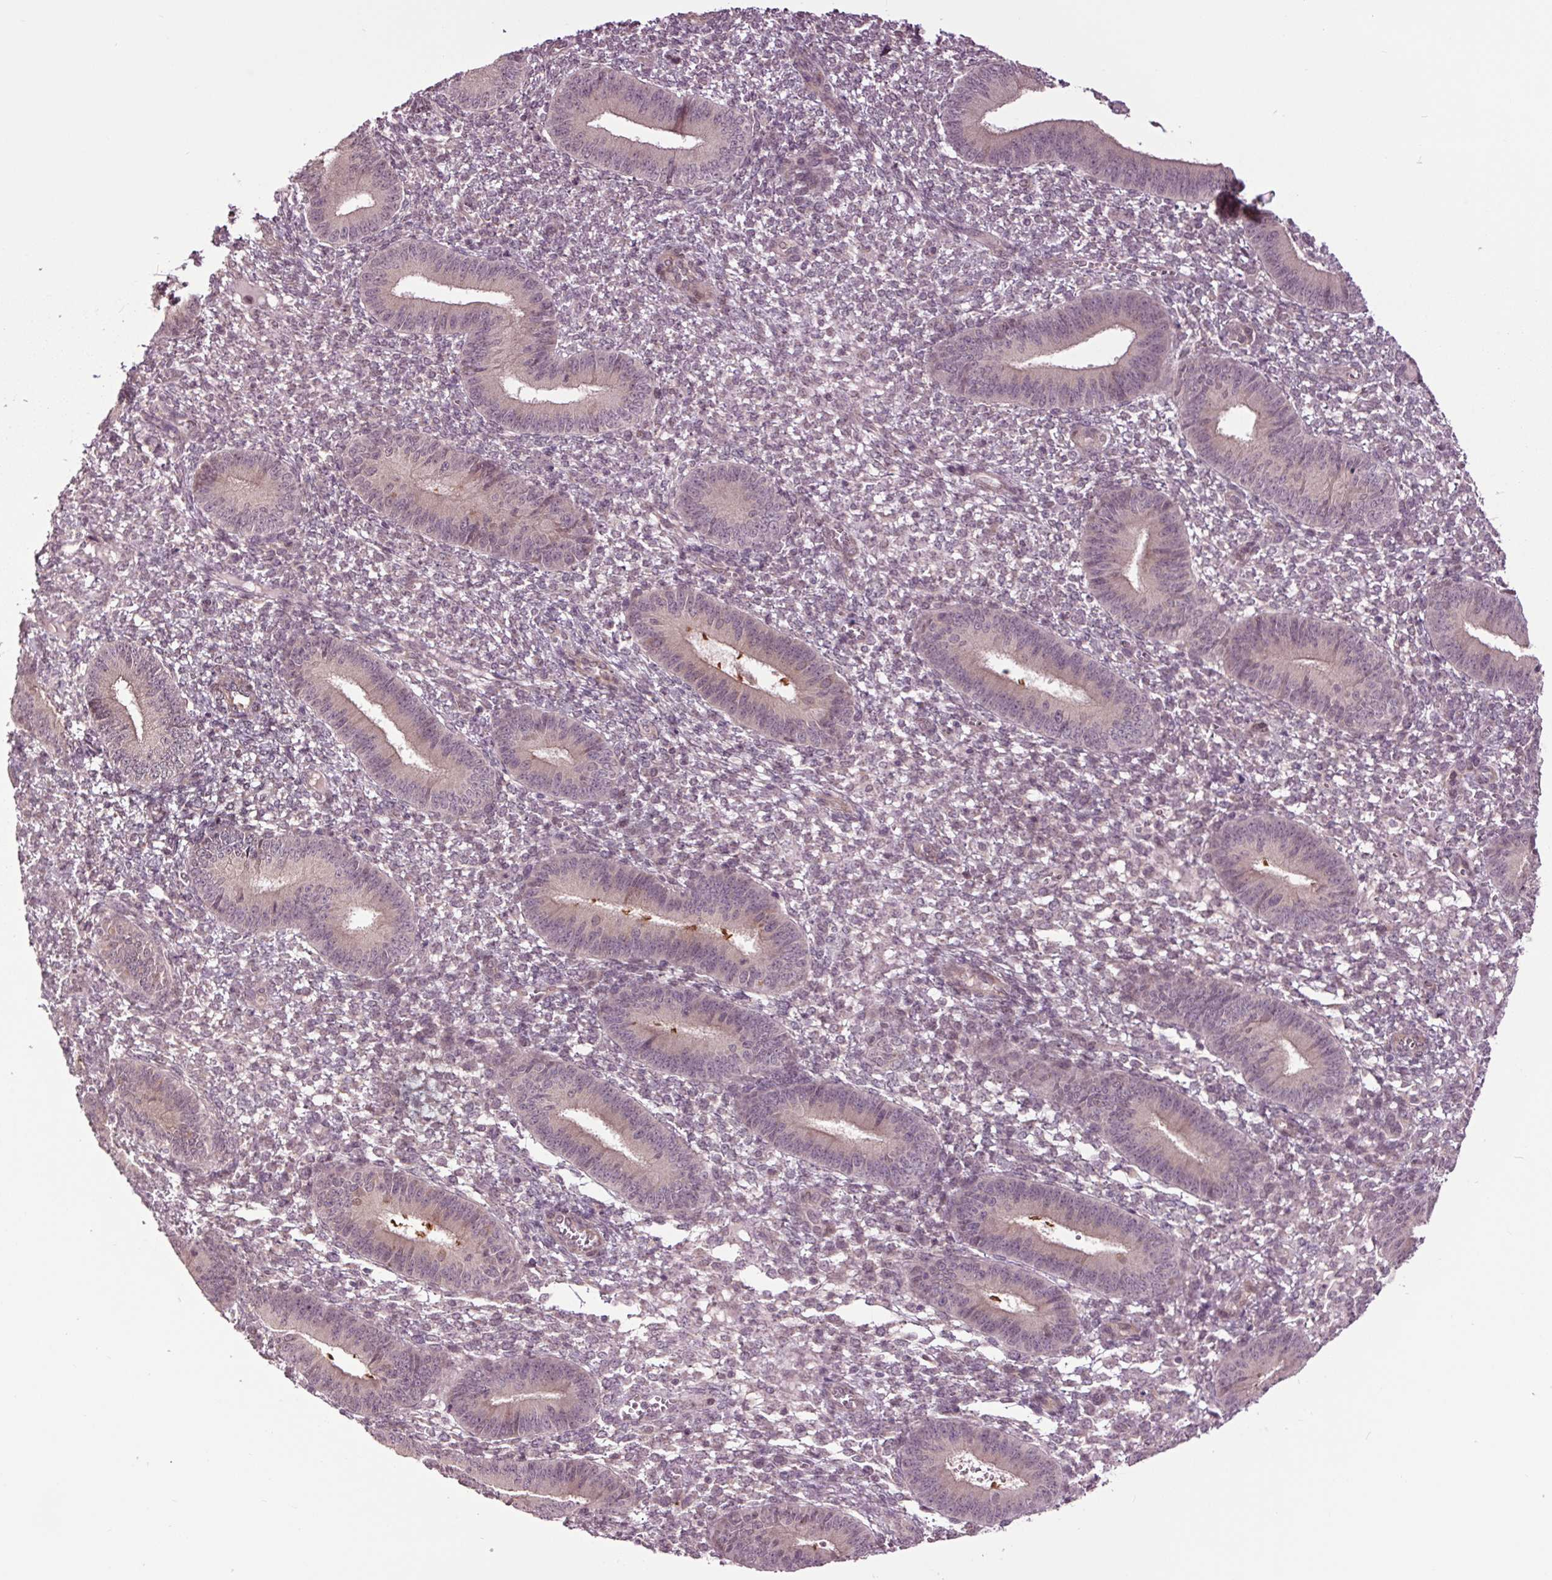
{"staining": {"intensity": "moderate", "quantity": "<25%", "location": "cytoplasmic/membranous"}, "tissue": "endometrium", "cell_type": "Cells in endometrial stroma", "image_type": "normal", "snomed": [{"axis": "morphology", "description": "Normal tissue, NOS"}, {"axis": "topography", "description": "Endometrium"}], "caption": "The immunohistochemical stain shows moderate cytoplasmic/membranous staining in cells in endometrial stroma of normal endometrium. (DAB IHC, brown staining for protein, blue staining for nuclei).", "gene": "HAUS5", "patient": {"sex": "female", "age": 42}}